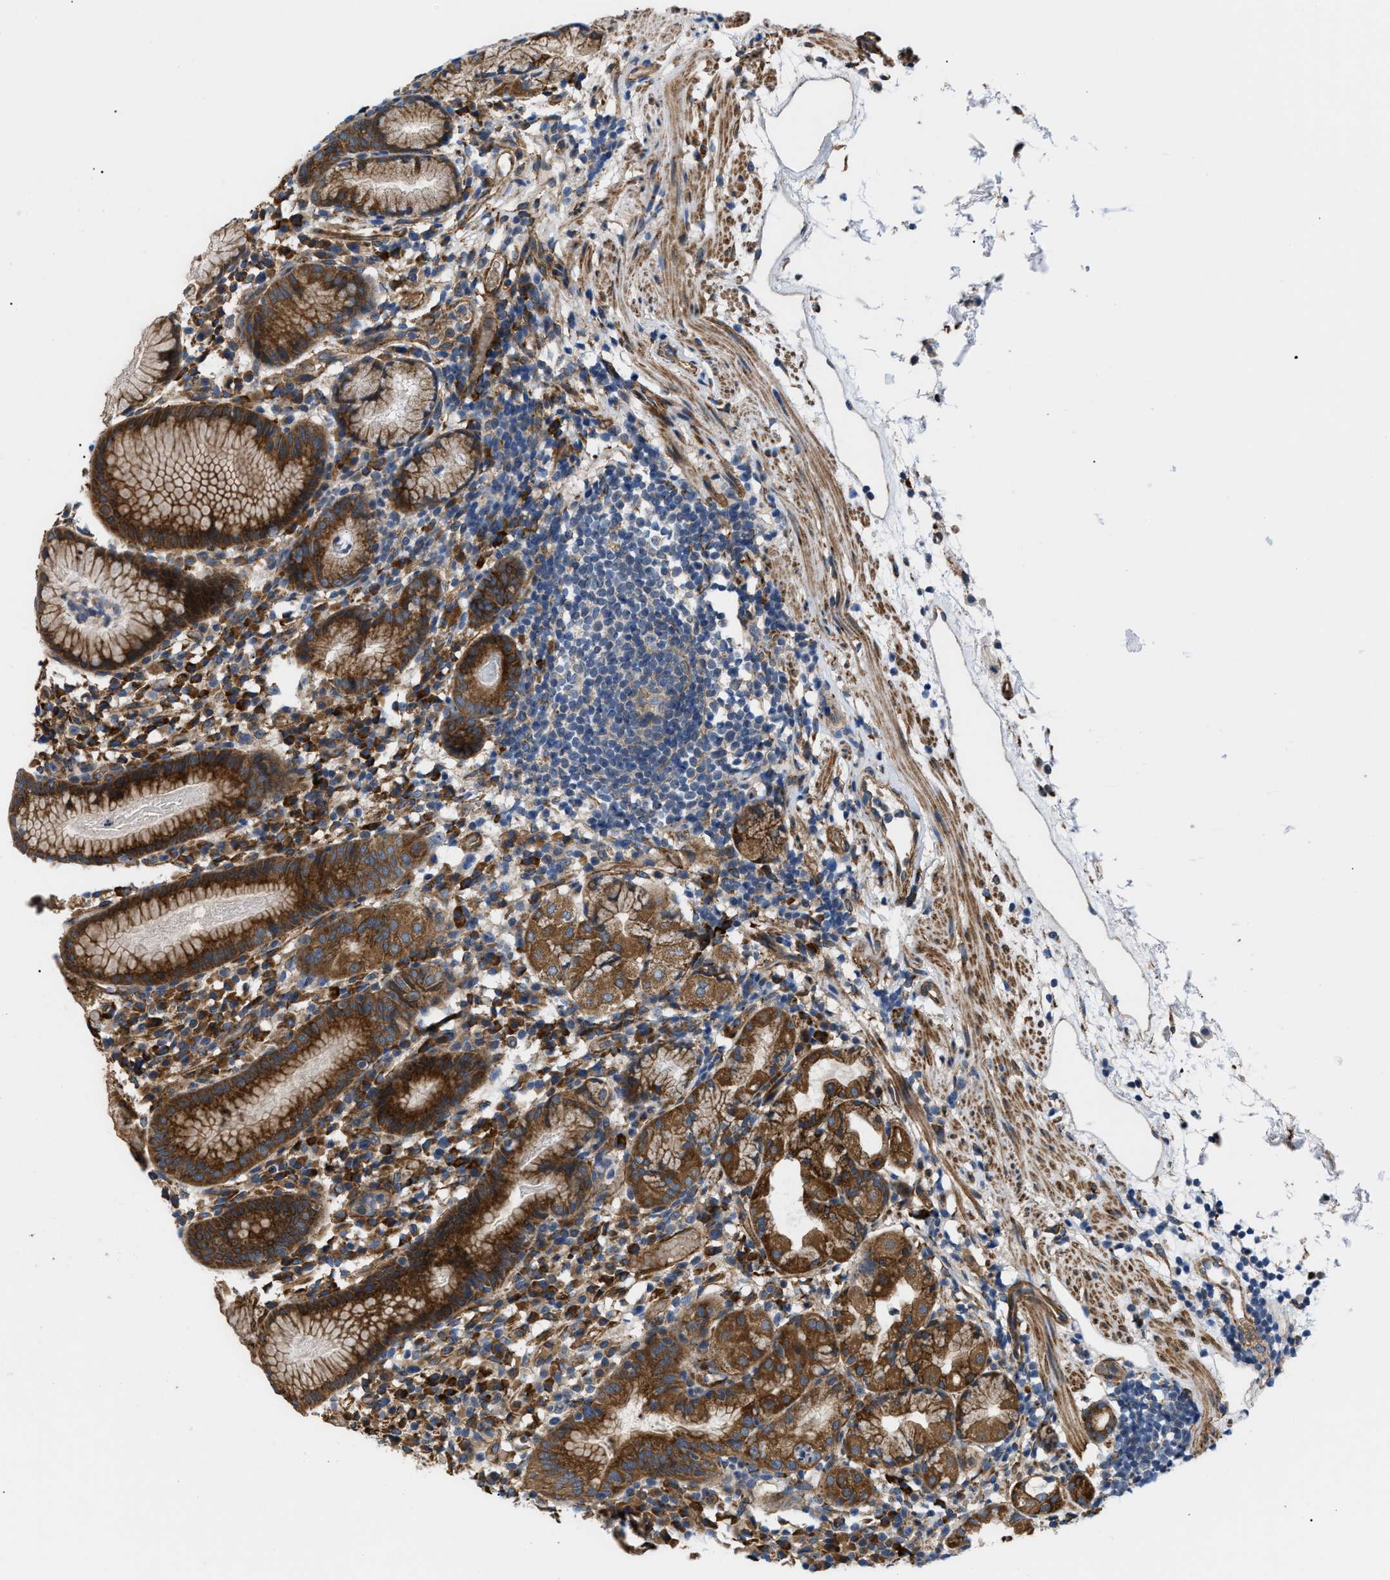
{"staining": {"intensity": "strong", "quantity": ">75%", "location": "cytoplasmic/membranous"}, "tissue": "stomach", "cell_type": "Glandular cells", "image_type": "normal", "snomed": [{"axis": "morphology", "description": "Normal tissue, NOS"}, {"axis": "topography", "description": "Stomach"}, {"axis": "topography", "description": "Stomach, lower"}], "caption": "Glandular cells display strong cytoplasmic/membranous staining in about >75% of cells in normal stomach. Using DAB (3,3'-diaminobenzidine) (brown) and hematoxylin (blue) stains, captured at high magnification using brightfield microscopy.", "gene": "MYO10", "patient": {"sex": "female", "age": 75}}